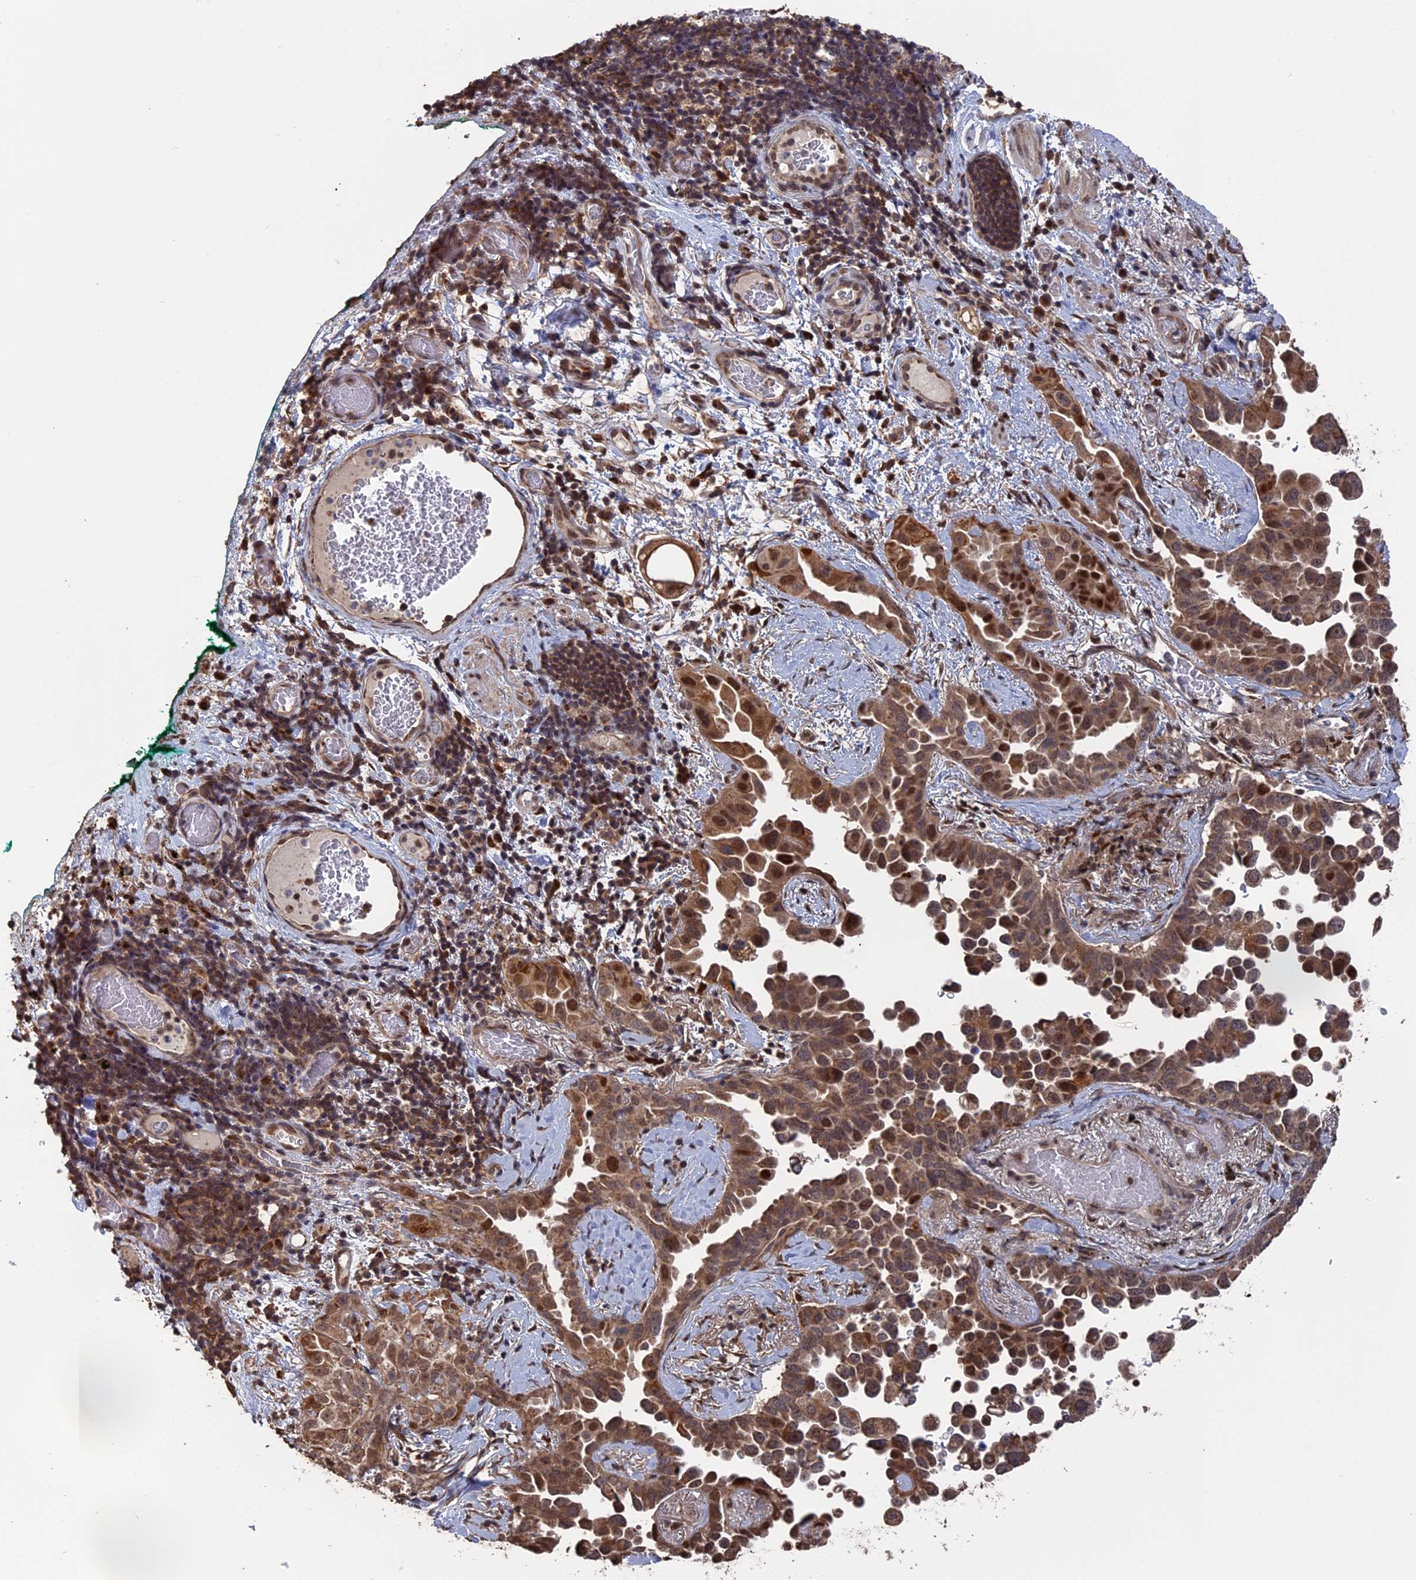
{"staining": {"intensity": "moderate", "quantity": ">75%", "location": "cytoplasmic/membranous,nuclear"}, "tissue": "lung cancer", "cell_type": "Tumor cells", "image_type": "cancer", "snomed": [{"axis": "morphology", "description": "Adenocarcinoma, NOS"}, {"axis": "topography", "description": "Lung"}], "caption": "Lung adenocarcinoma was stained to show a protein in brown. There is medium levels of moderate cytoplasmic/membranous and nuclear positivity in about >75% of tumor cells.", "gene": "MYBL2", "patient": {"sex": "female", "age": 67}}